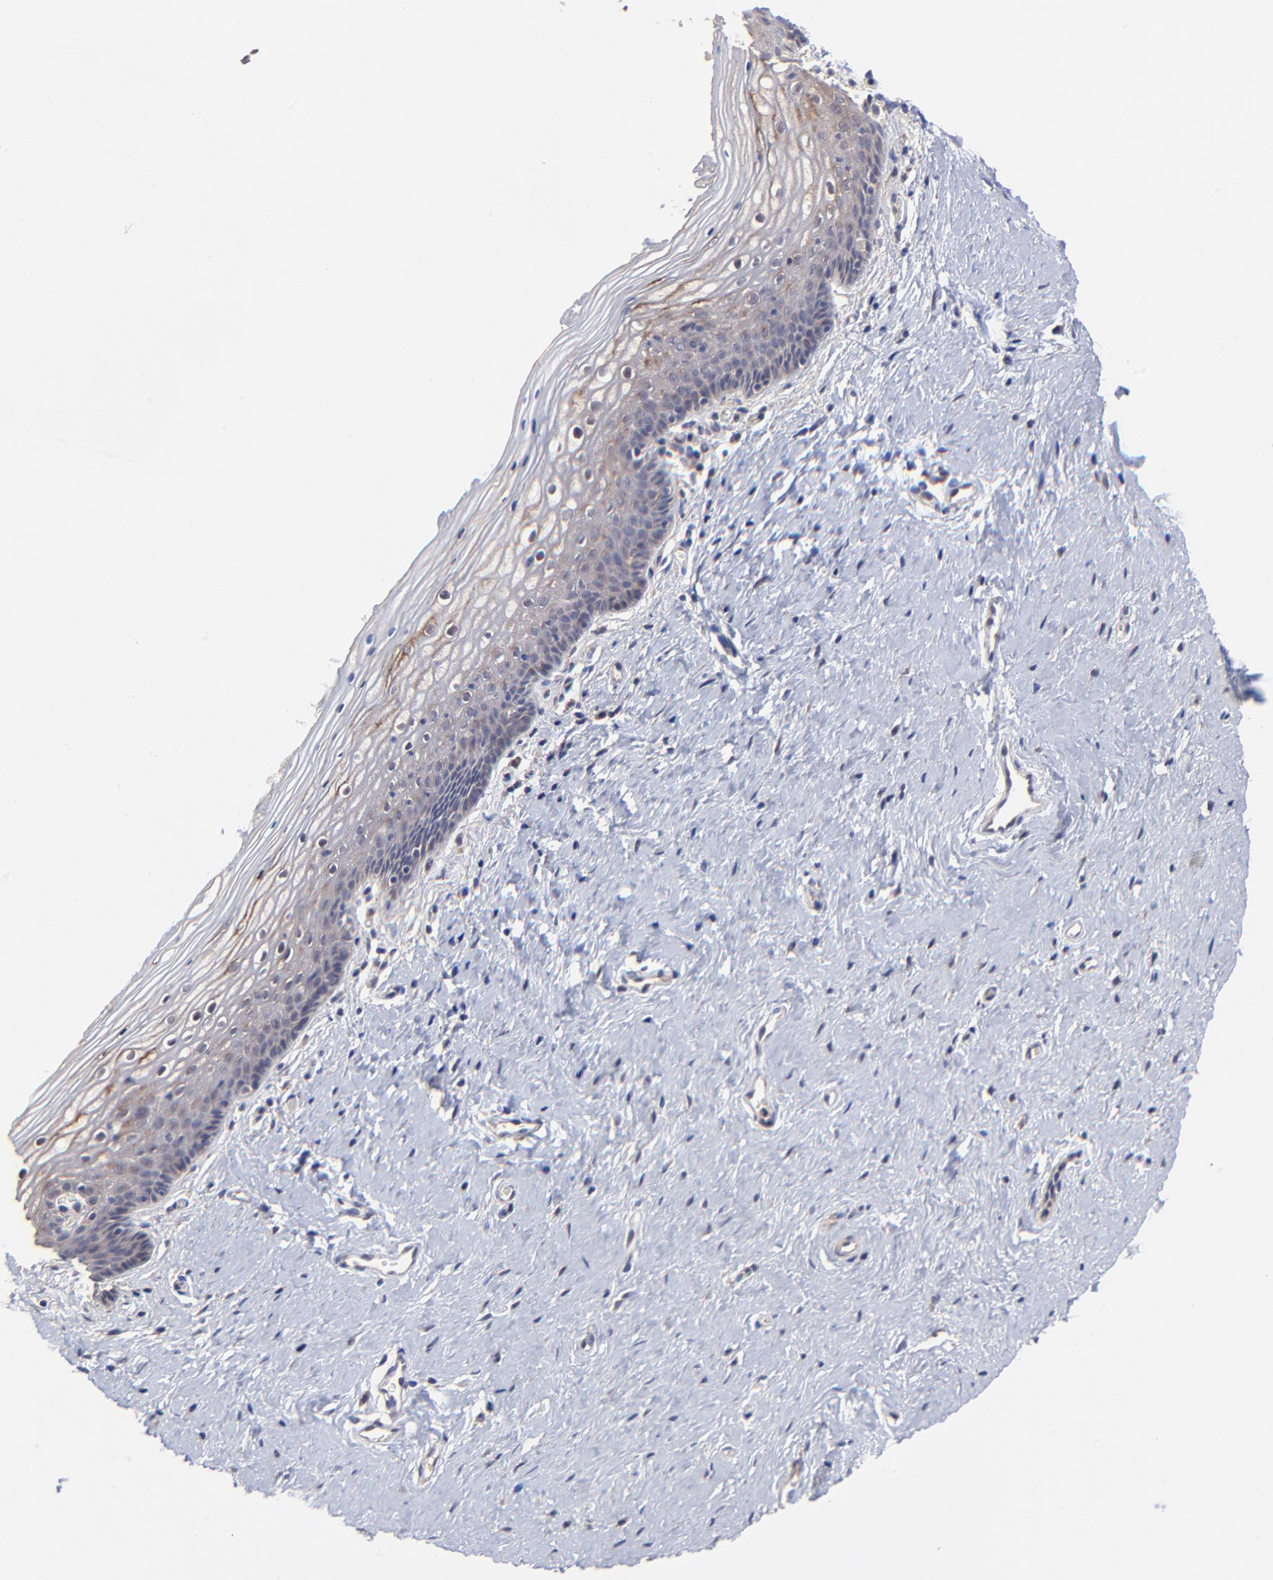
{"staining": {"intensity": "weak", "quantity": "25%-75%", "location": "cytoplasmic/membranous"}, "tissue": "vagina", "cell_type": "Squamous epithelial cells", "image_type": "normal", "snomed": [{"axis": "morphology", "description": "Normal tissue, NOS"}, {"axis": "topography", "description": "Vagina"}], "caption": "High-magnification brightfield microscopy of unremarkable vagina stained with DAB (brown) and counterstained with hematoxylin (blue). squamous epithelial cells exhibit weak cytoplasmic/membranous positivity is identified in about25%-75% of cells. The protein is shown in brown color, while the nuclei are stained blue.", "gene": "BAIAP2L2", "patient": {"sex": "female", "age": 46}}